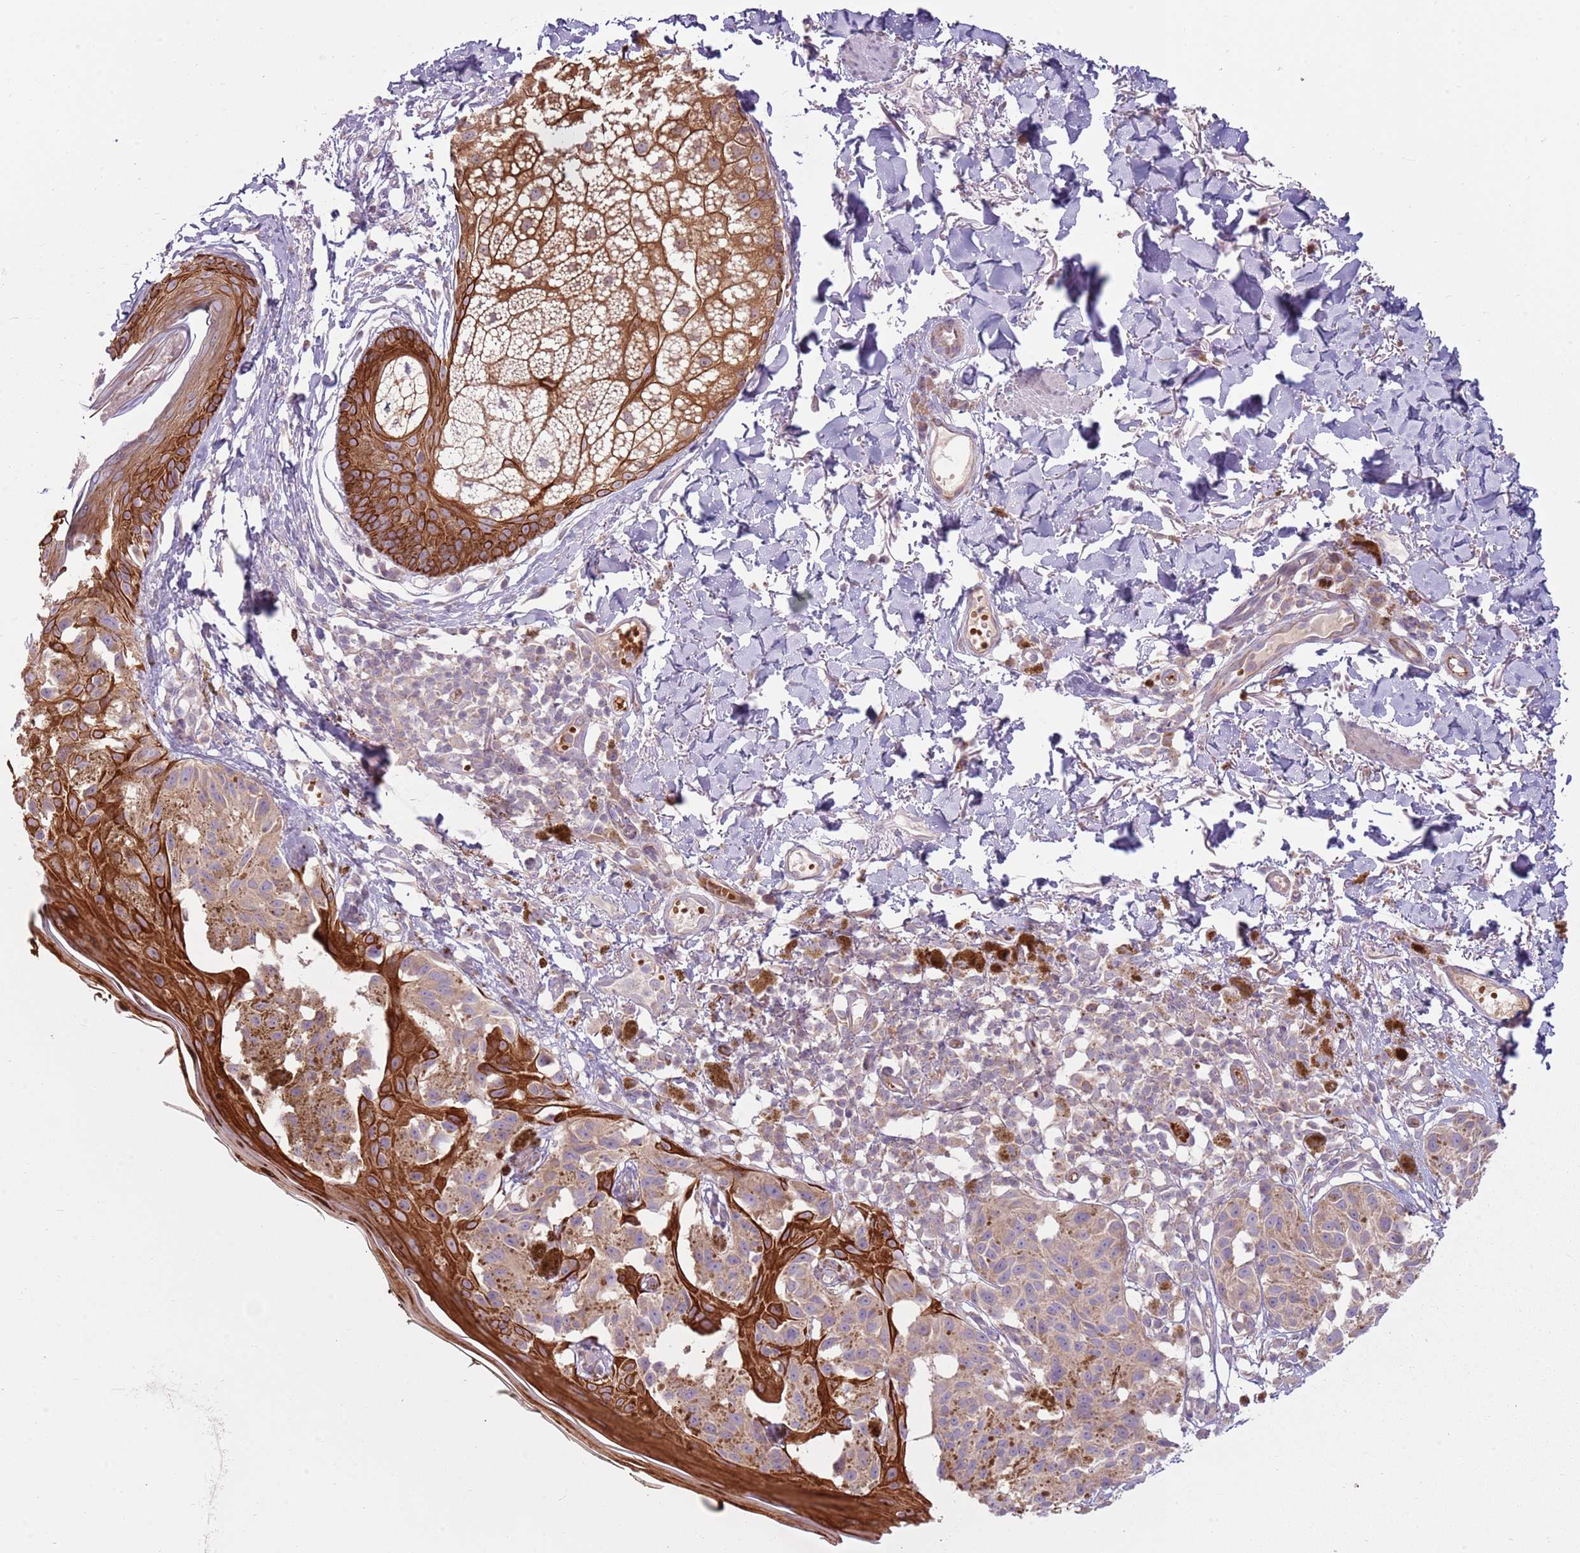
{"staining": {"intensity": "weak", "quantity": ">75%", "location": "cytoplasmic/membranous"}, "tissue": "melanoma", "cell_type": "Tumor cells", "image_type": "cancer", "snomed": [{"axis": "morphology", "description": "Malignant melanoma, NOS"}, {"axis": "topography", "description": "Skin"}], "caption": "Approximately >75% of tumor cells in human melanoma reveal weak cytoplasmic/membranous protein staining as visualized by brown immunohistochemical staining.", "gene": "HSPA14", "patient": {"sex": "male", "age": 73}}